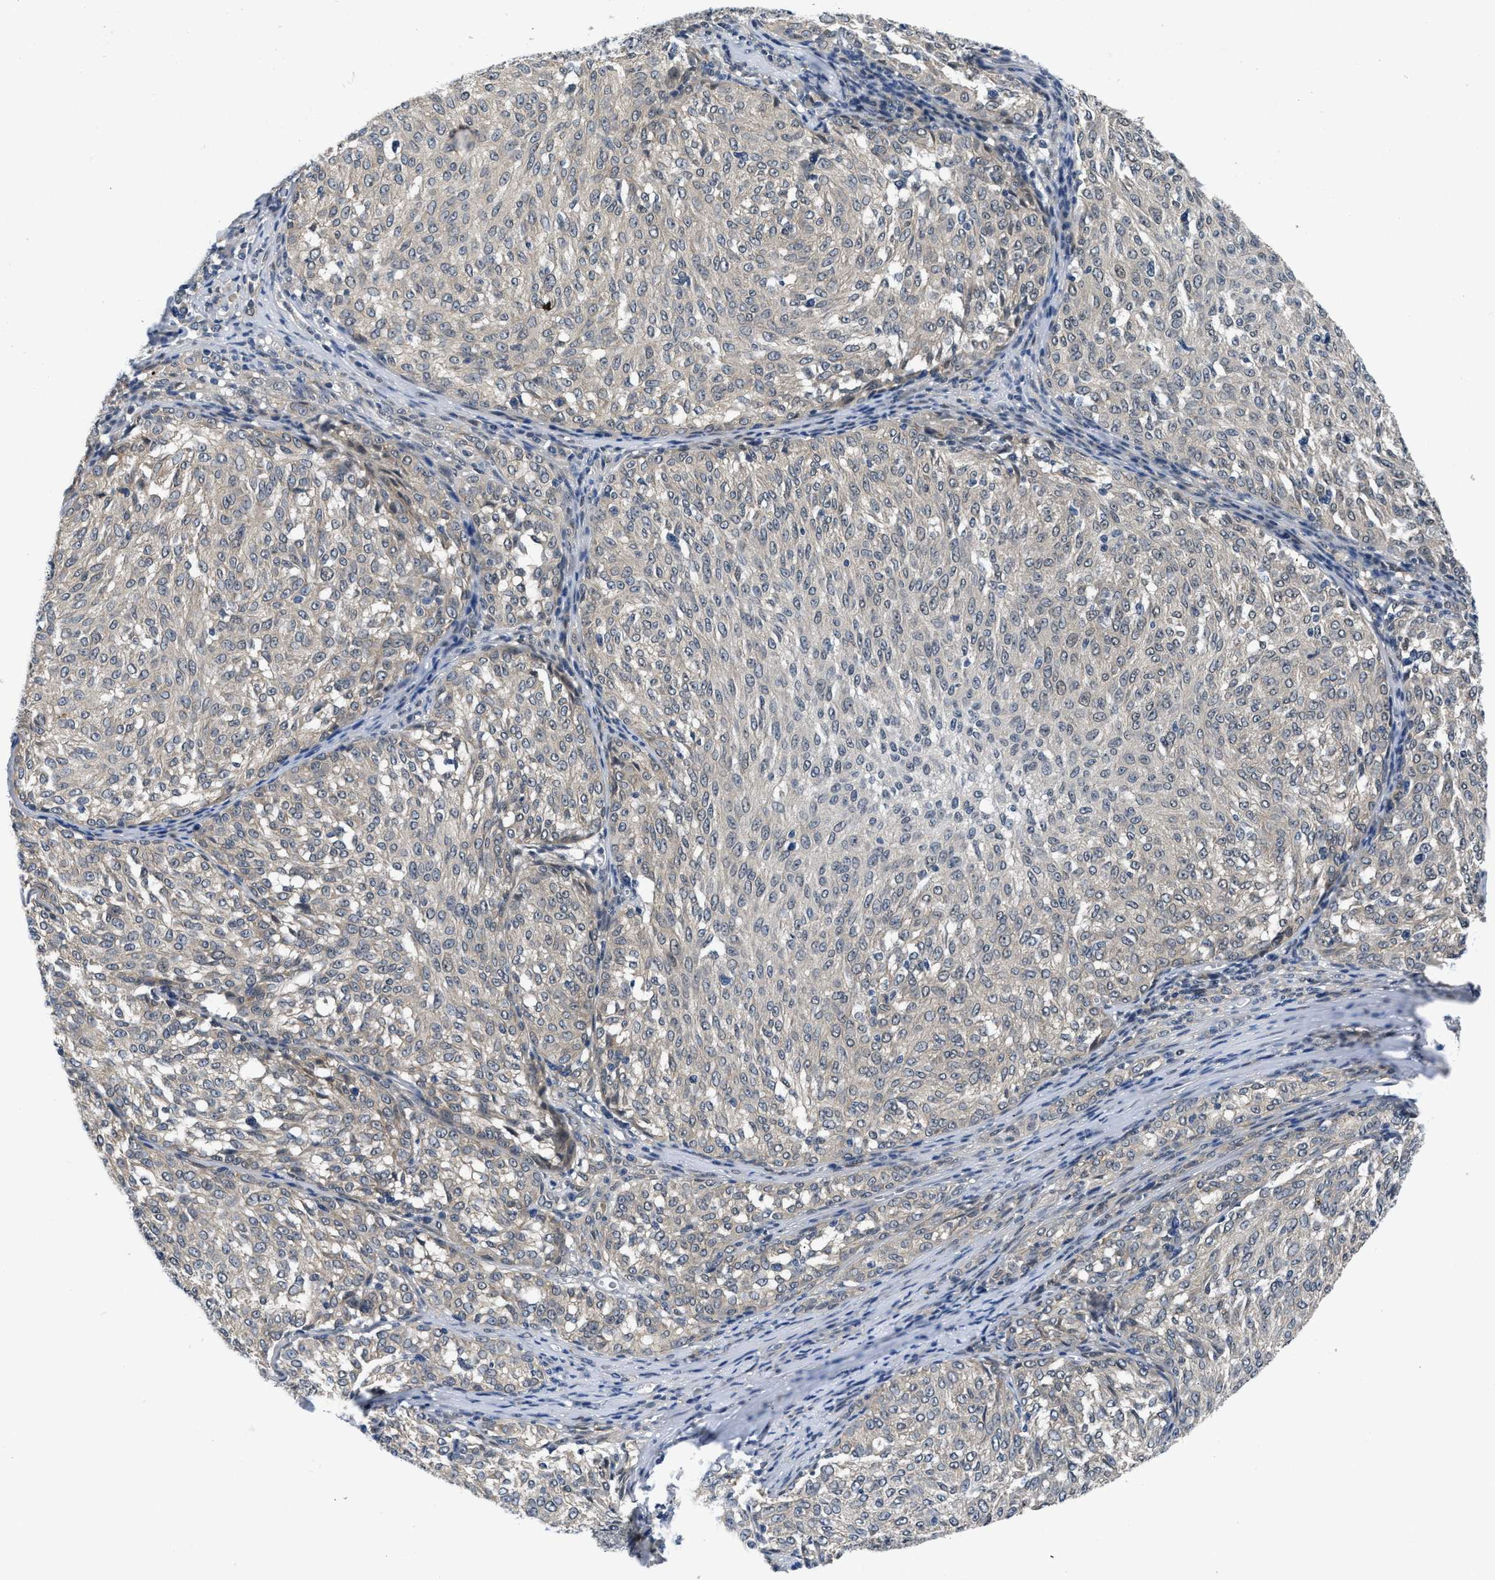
{"staining": {"intensity": "negative", "quantity": "none", "location": "none"}, "tissue": "melanoma", "cell_type": "Tumor cells", "image_type": "cancer", "snomed": [{"axis": "morphology", "description": "Malignant melanoma, NOS"}, {"axis": "topography", "description": "Skin"}], "caption": "This is a photomicrograph of immunohistochemistry (IHC) staining of malignant melanoma, which shows no expression in tumor cells.", "gene": "SMAD4", "patient": {"sex": "female", "age": 72}}